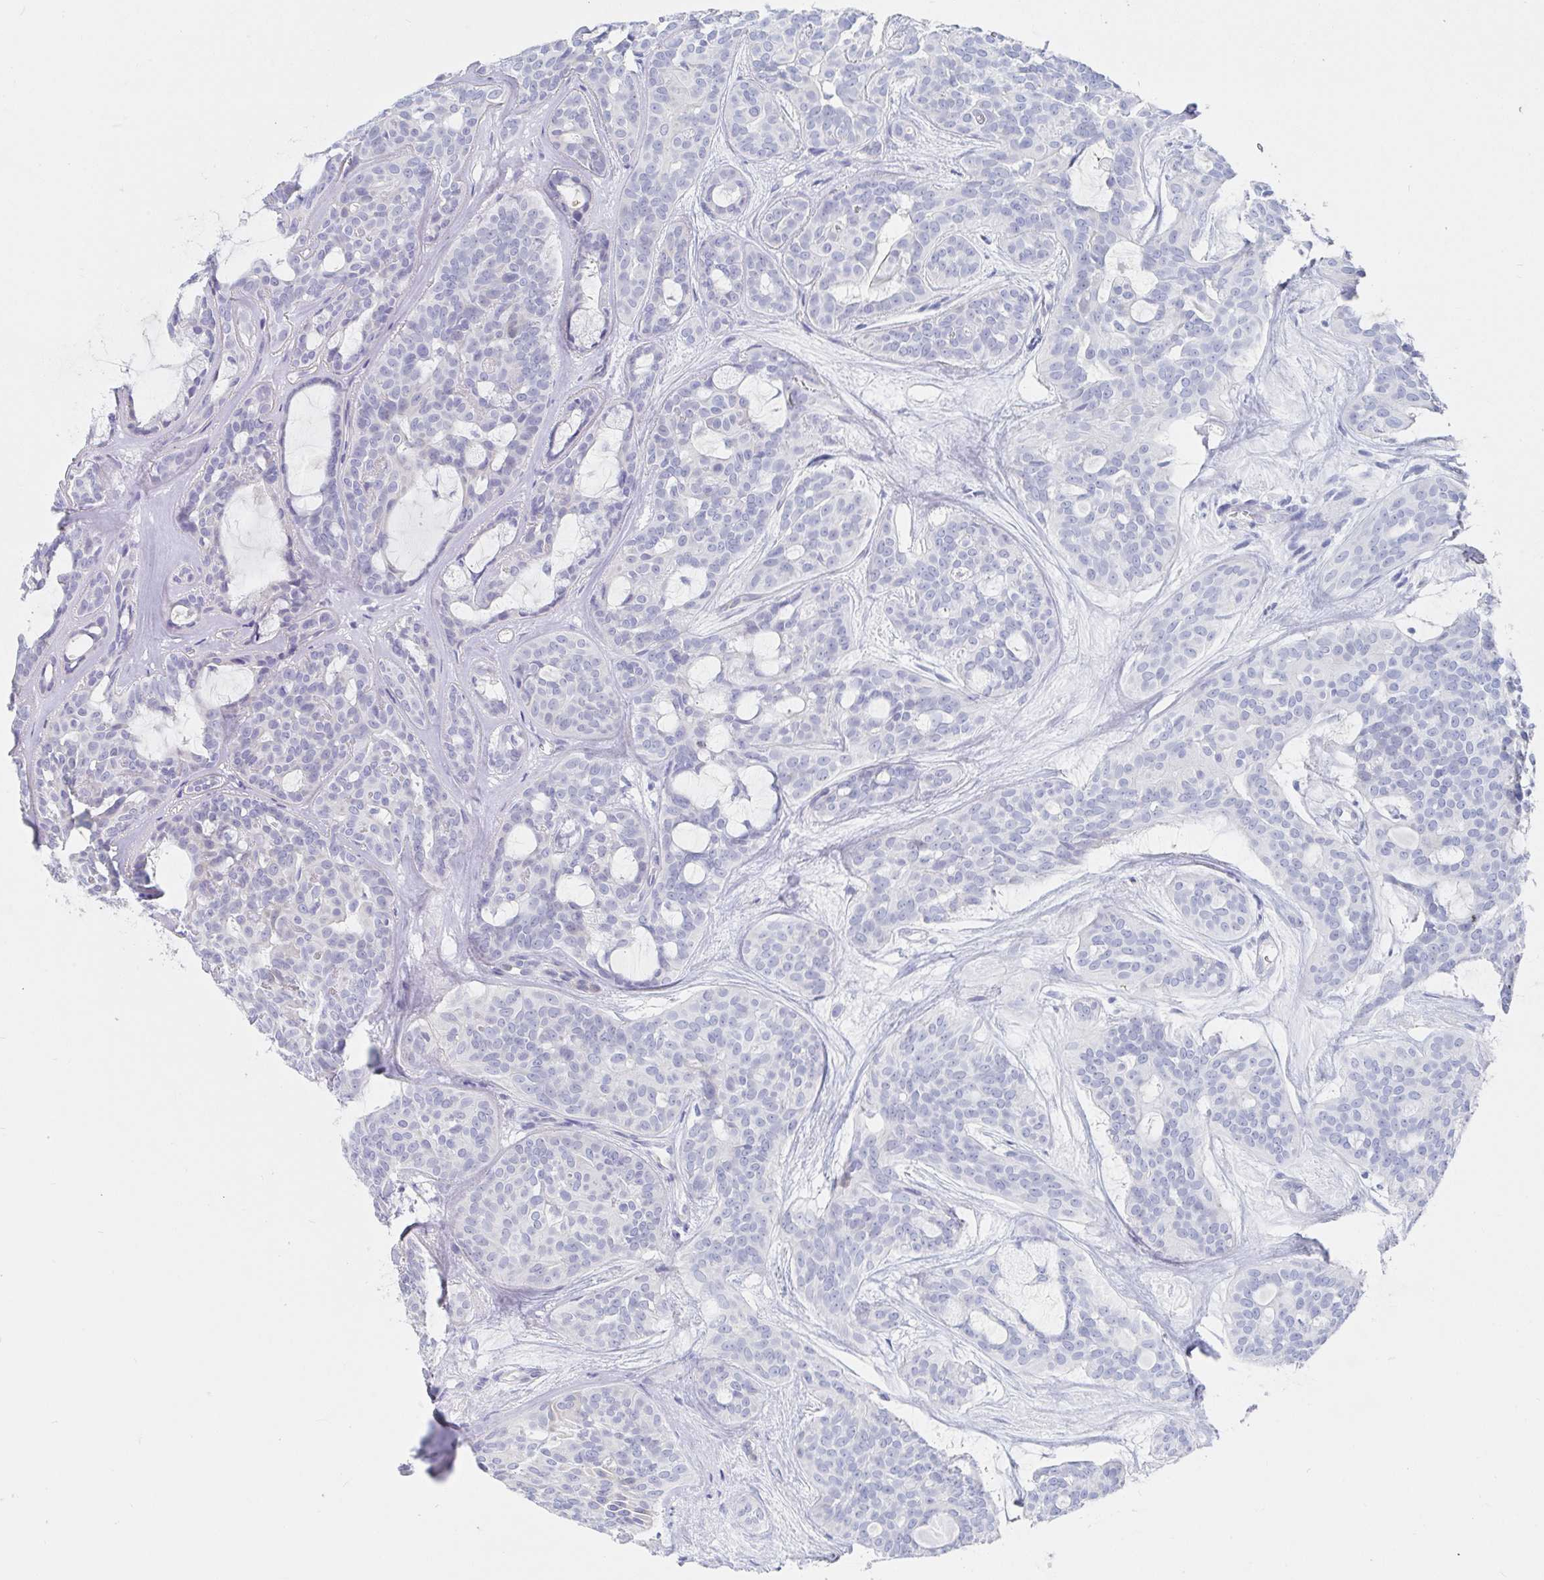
{"staining": {"intensity": "negative", "quantity": "none", "location": "none"}, "tissue": "head and neck cancer", "cell_type": "Tumor cells", "image_type": "cancer", "snomed": [{"axis": "morphology", "description": "Adenocarcinoma, NOS"}, {"axis": "topography", "description": "Head-Neck"}], "caption": "Tumor cells are negative for protein expression in human head and neck cancer. (Immunohistochemistry (ihc), brightfield microscopy, high magnification).", "gene": "PACSIN1", "patient": {"sex": "male", "age": 66}}